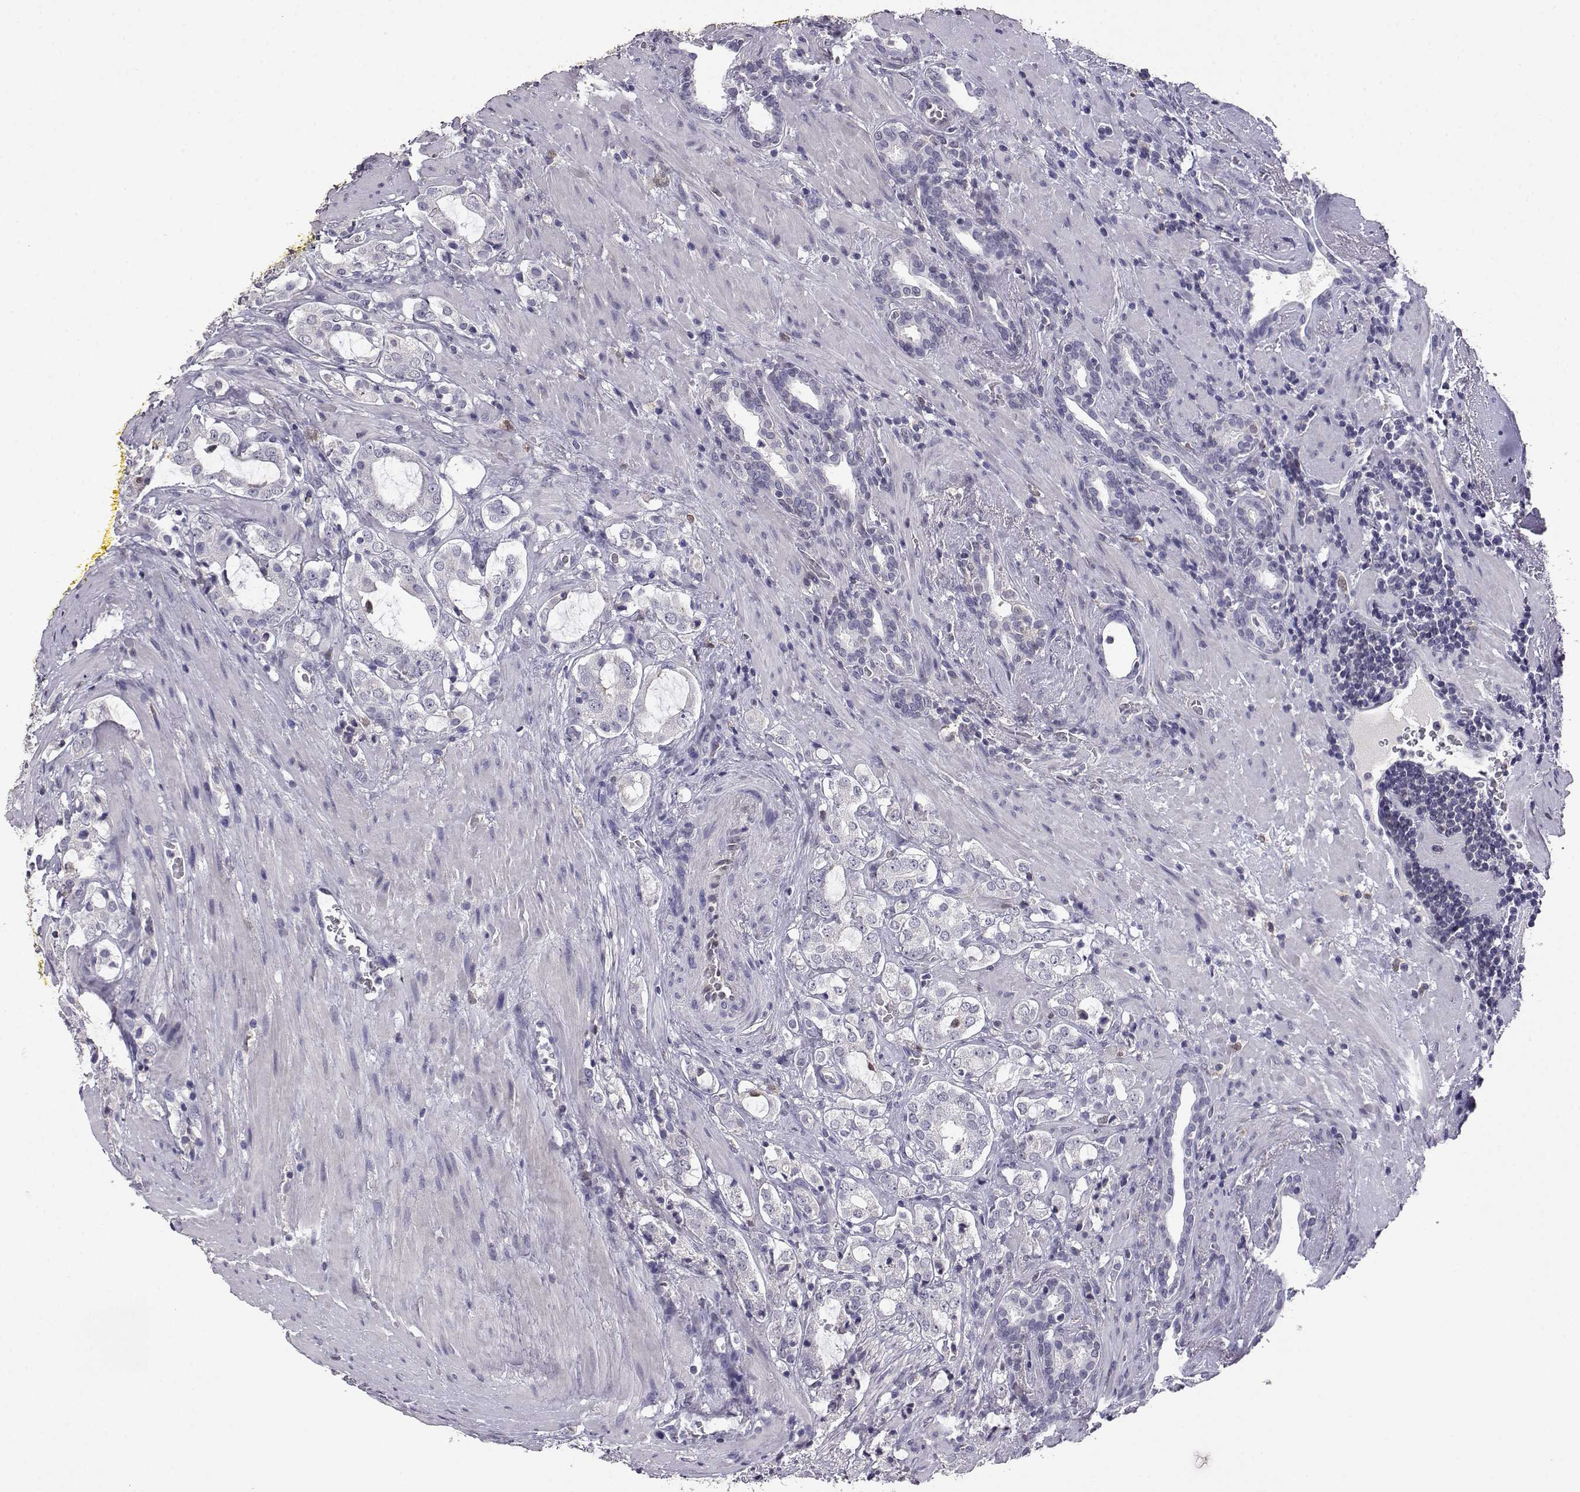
{"staining": {"intensity": "negative", "quantity": "none", "location": "none"}, "tissue": "prostate cancer", "cell_type": "Tumor cells", "image_type": "cancer", "snomed": [{"axis": "morphology", "description": "Adenocarcinoma, NOS"}, {"axis": "topography", "description": "Prostate"}], "caption": "Photomicrograph shows no protein staining in tumor cells of prostate cancer tissue.", "gene": "AKR1B1", "patient": {"sex": "male", "age": 66}}